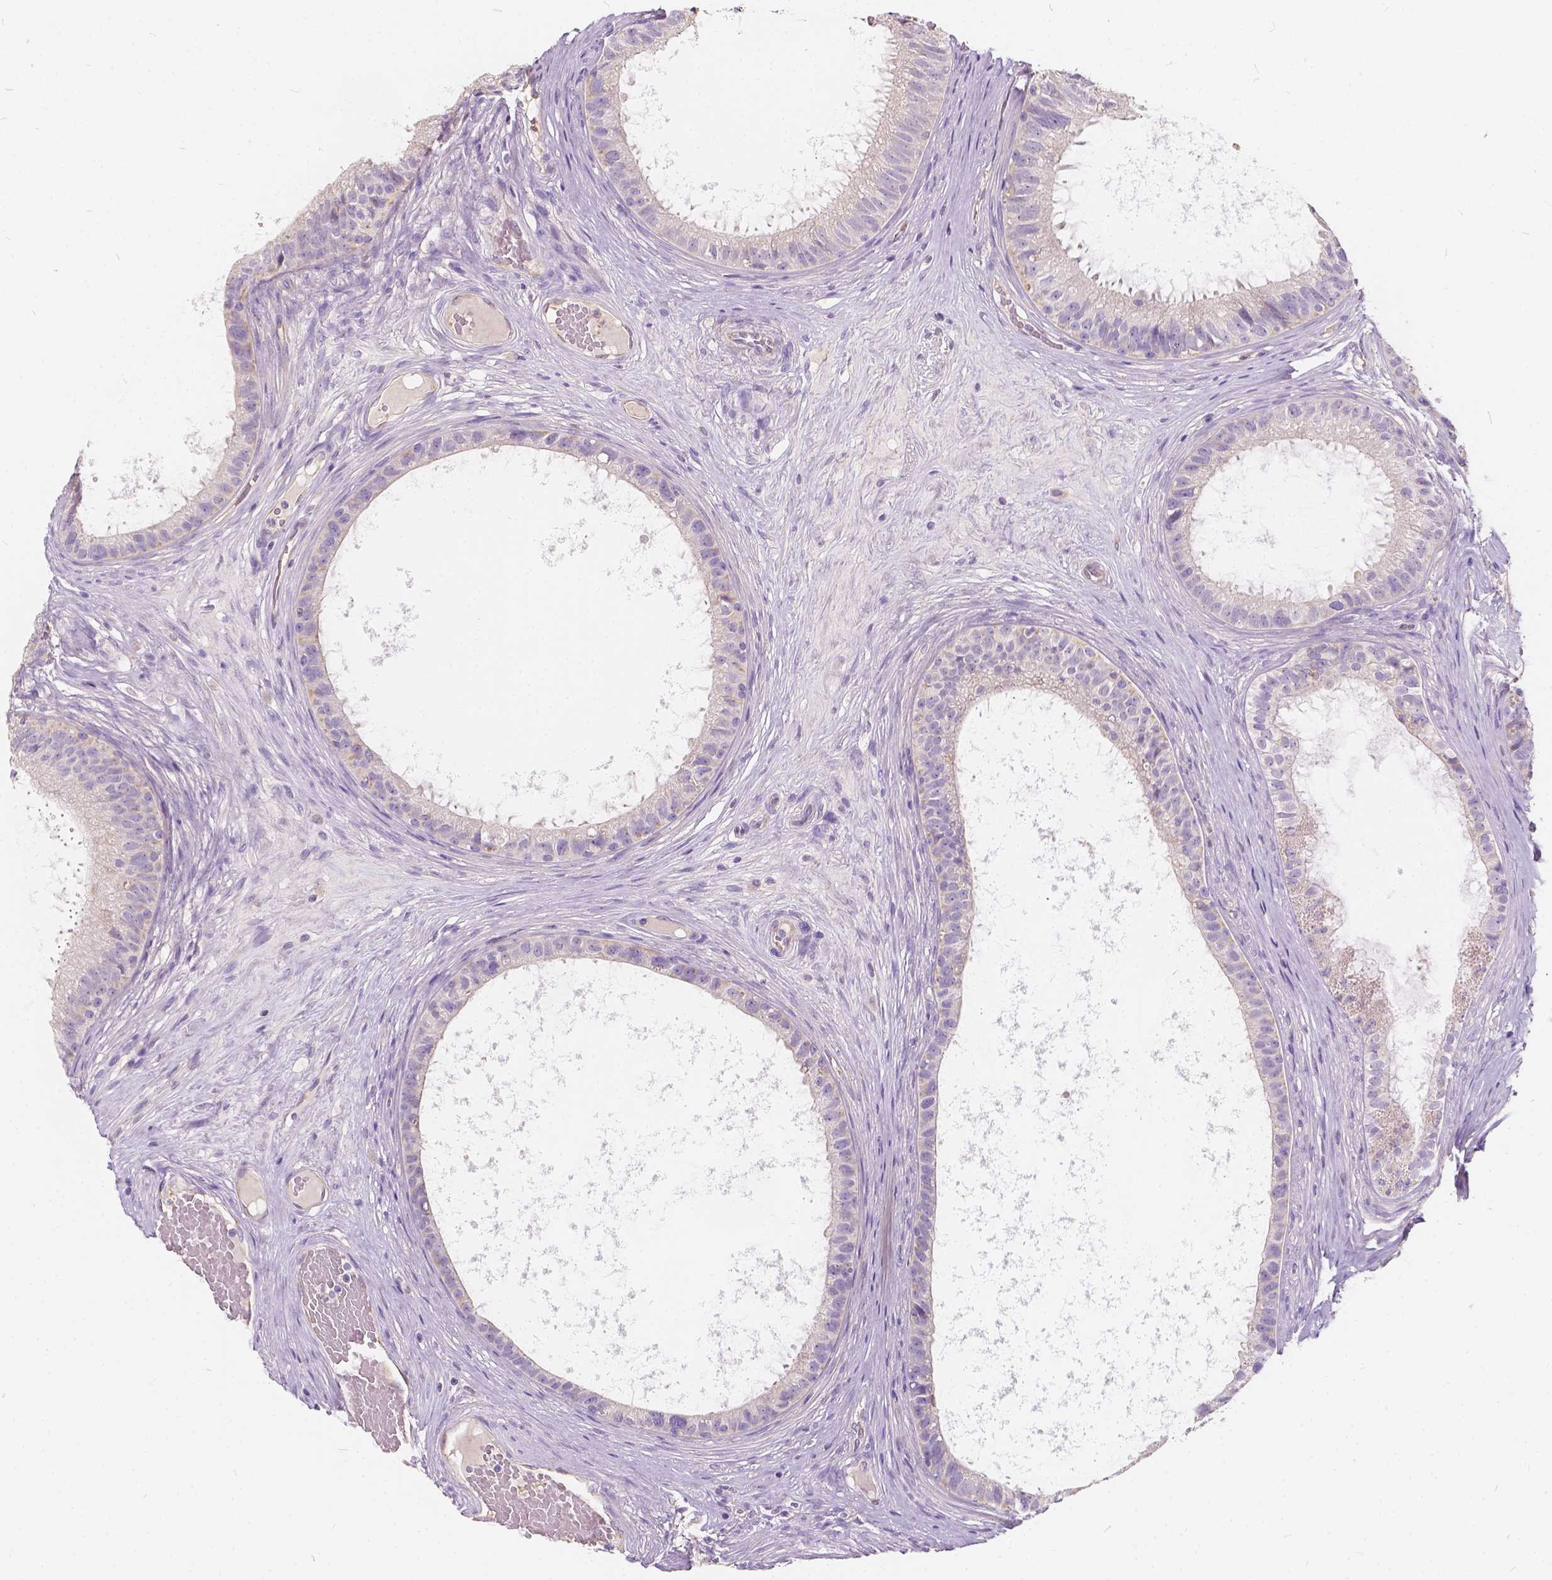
{"staining": {"intensity": "negative", "quantity": "none", "location": "none"}, "tissue": "epididymis", "cell_type": "Glandular cells", "image_type": "normal", "snomed": [{"axis": "morphology", "description": "Normal tissue, NOS"}, {"axis": "topography", "description": "Epididymis"}], "caption": "DAB (3,3'-diaminobenzidine) immunohistochemical staining of normal human epididymis exhibits no significant expression in glandular cells. (DAB (3,3'-diaminobenzidine) immunohistochemistry (IHC), high magnification).", "gene": "KIAA0513", "patient": {"sex": "male", "age": 59}}